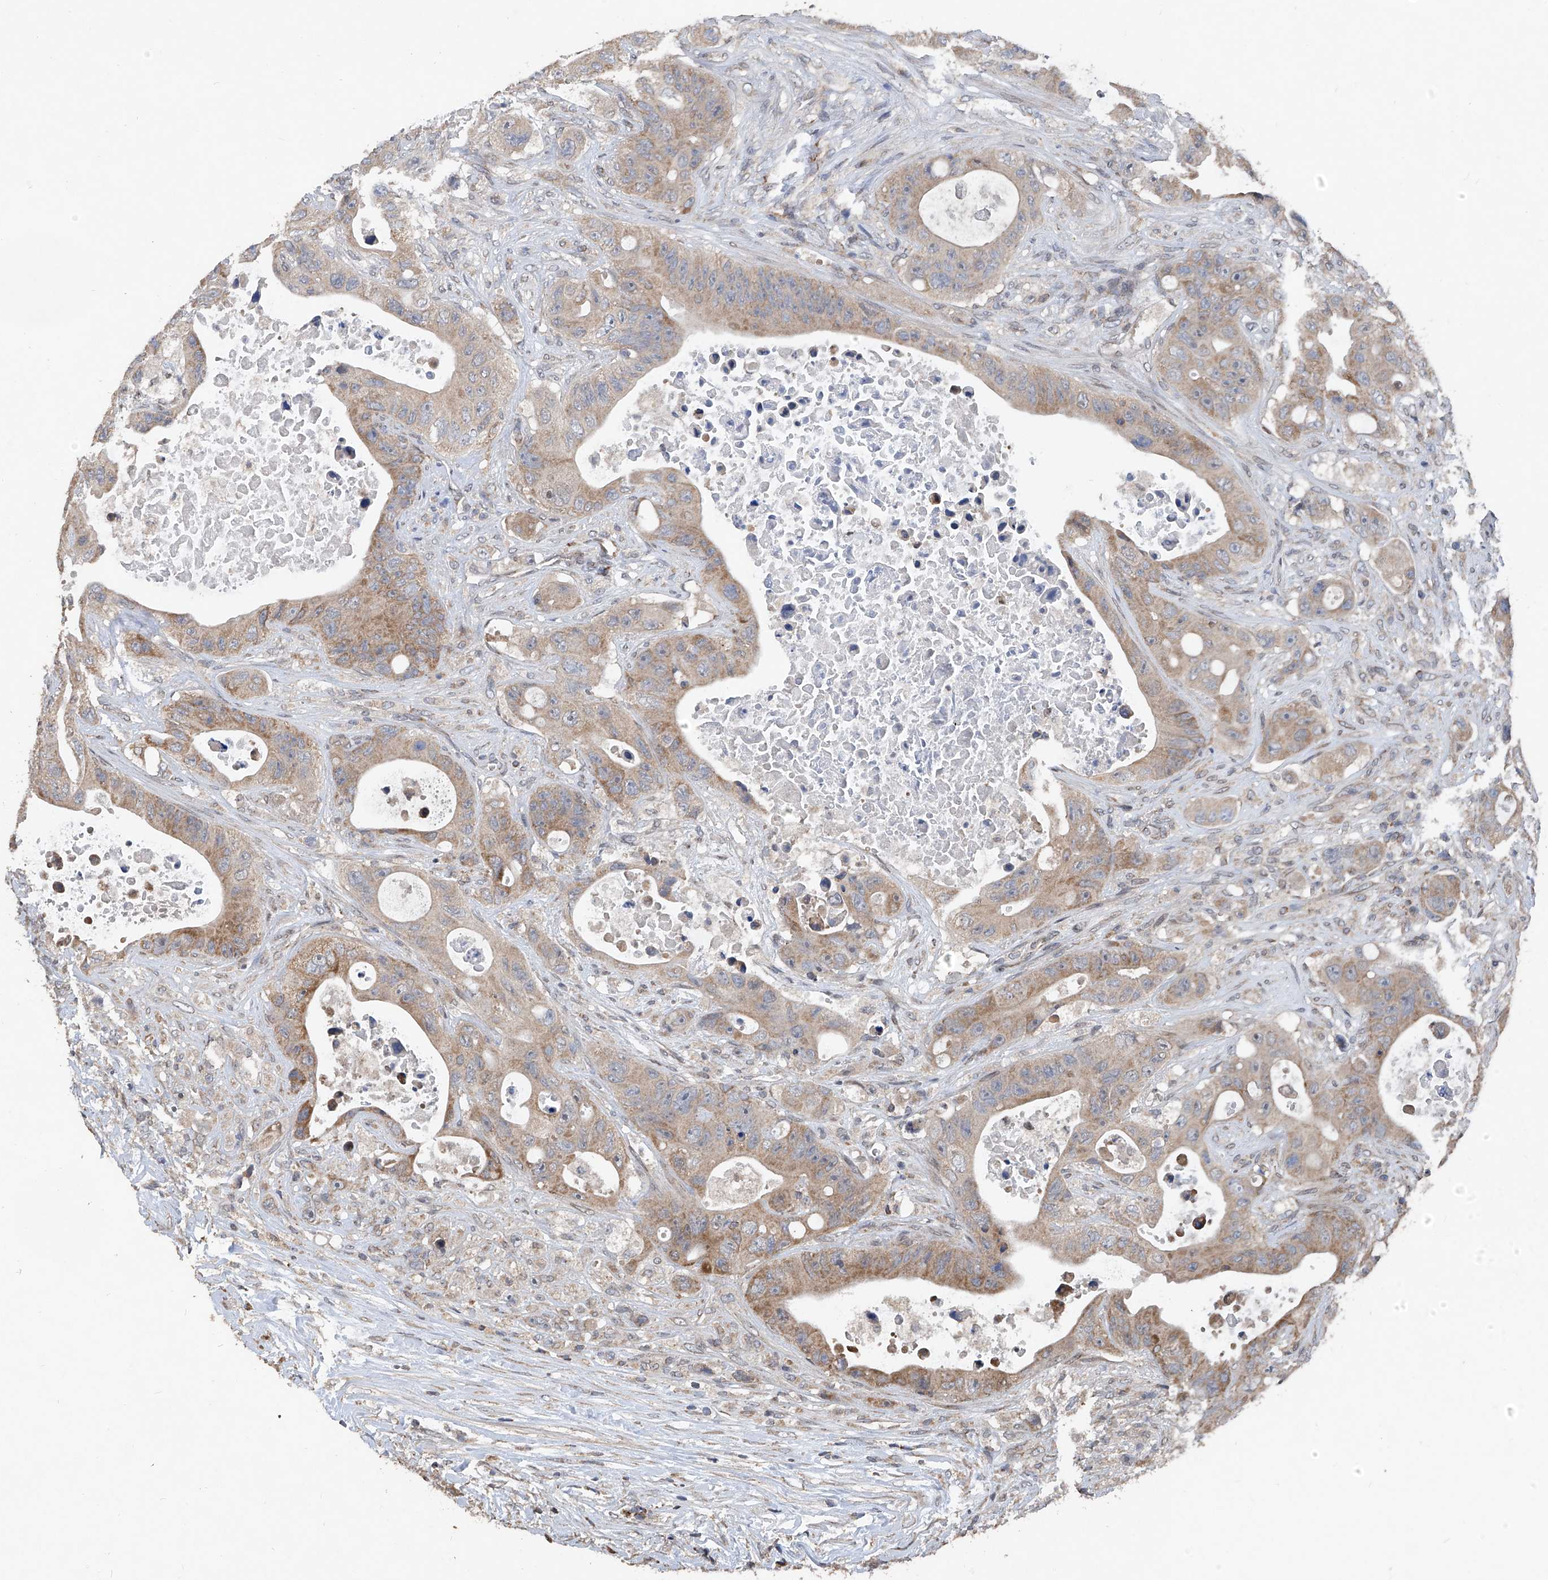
{"staining": {"intensity": "moderate", "quantity": ">75%", "location": "cytoplasmic/membranous"}, "tissue": "colorectal cancer", "cell_type": "Tumor cells", "image_type": "cancer", "snomed": [{"axis": "morphology", "description": "Adenocarcinoma, NOS"}, {"axis": "topography", "description": "Colon"}], "caption": "Moderate cytoplasmic/membranous positivity for a protein is appreciated in approximately >75% of tumor cells of colorectal cancer (adenocarcinoma) using immunohistochemistry (IHC).", "gene": "BCKDHB", "patient": {"sex": "female", "age": 46}}